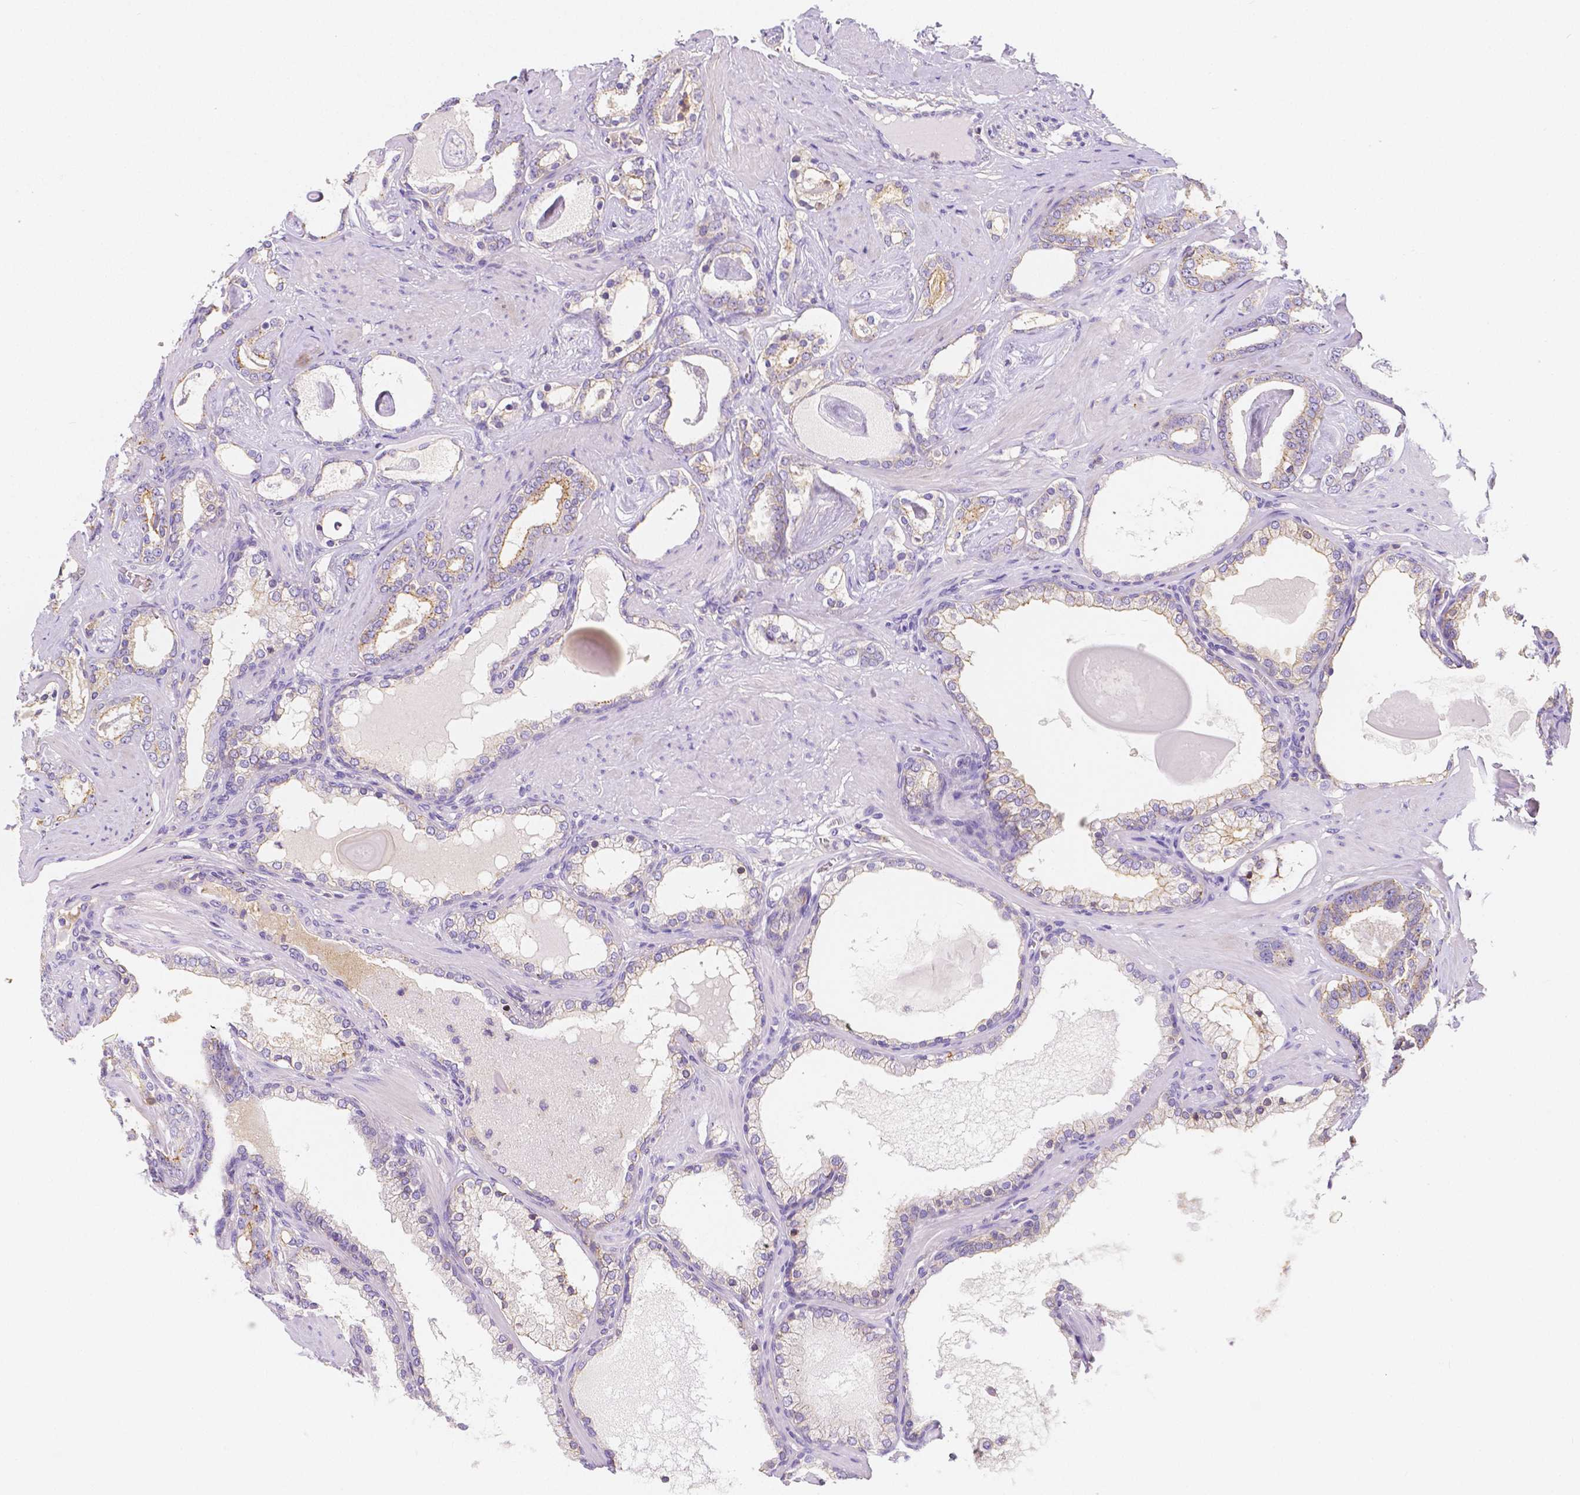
{"staining": {"intensity": "negative", "quantity": "none", "location": "none"}, "tissue": "prostate cancer", "cell_type": "Tumor cells", "image_type": "cancer", "snomed": [{"axis": "morphology", "description": "Adenocarcinoma, High grade"}, {"axis": "topography", "description": "Prostate"}], "caption": "Human prostate cancer (adenocarcinoma (high-grade)) stained for a protein using IHC shows no positivity in tumor cells.", "gene": "GABRD", "patient": {"sex": "male", "age": 63}}